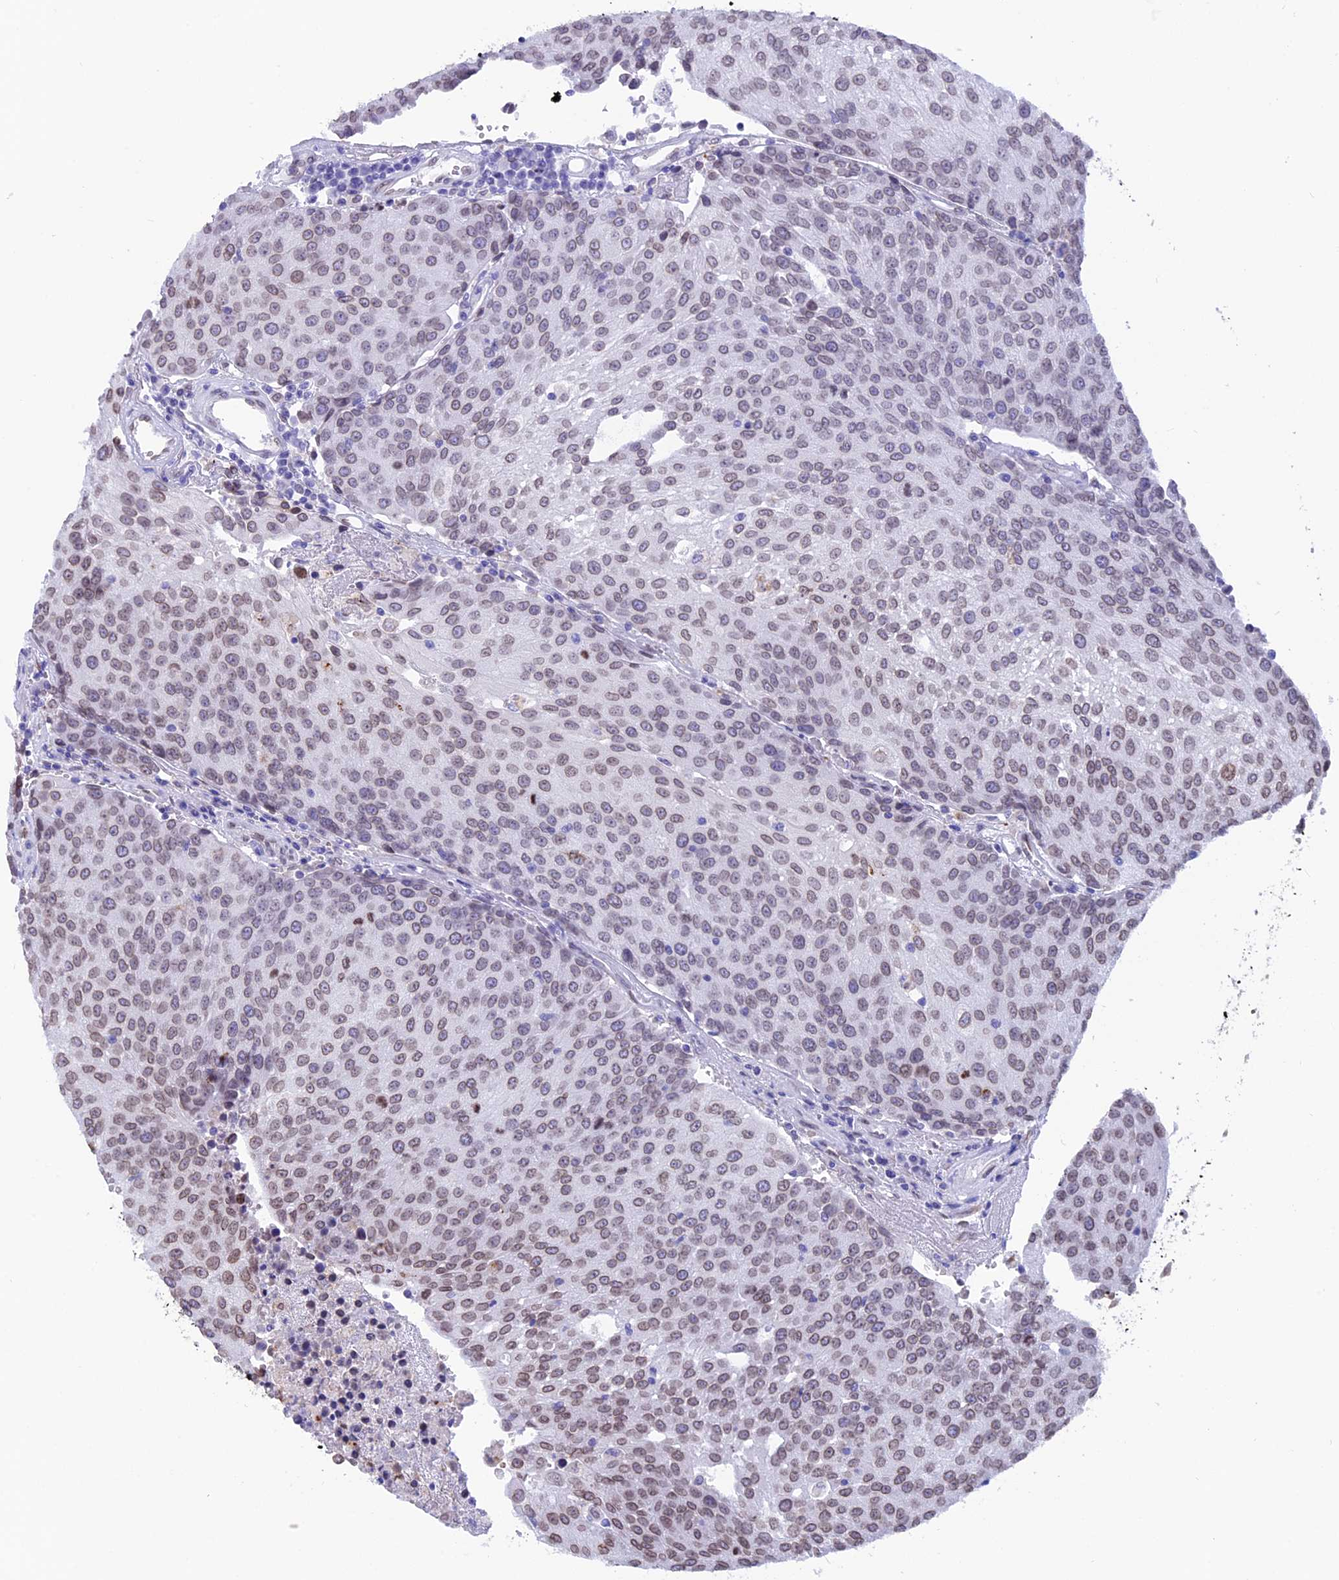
{"staining": {"intensity": "weak", "quantity": ">75%", "location": "cytoplasmic/membranous,nuclear"}, "tissue": "urothelial cancer", "cell_type": "Tumor cells", "image_type": "cancer", "snomed": [{"axis": "morphology", "description": "Urothelial carcinoma, High grade"}, {"axis": "topography", "description": "Urinary bladder"}], "caption": "High-grade urothelial carcinoma was stained to show a protein in brown. There is low levels of weak cytoplasmic/membranous and nuclear positivity in approximately >75% of tumor cells.", "gene": "TMPRSS7", "patient": {"sex": "female", "age": 85}}